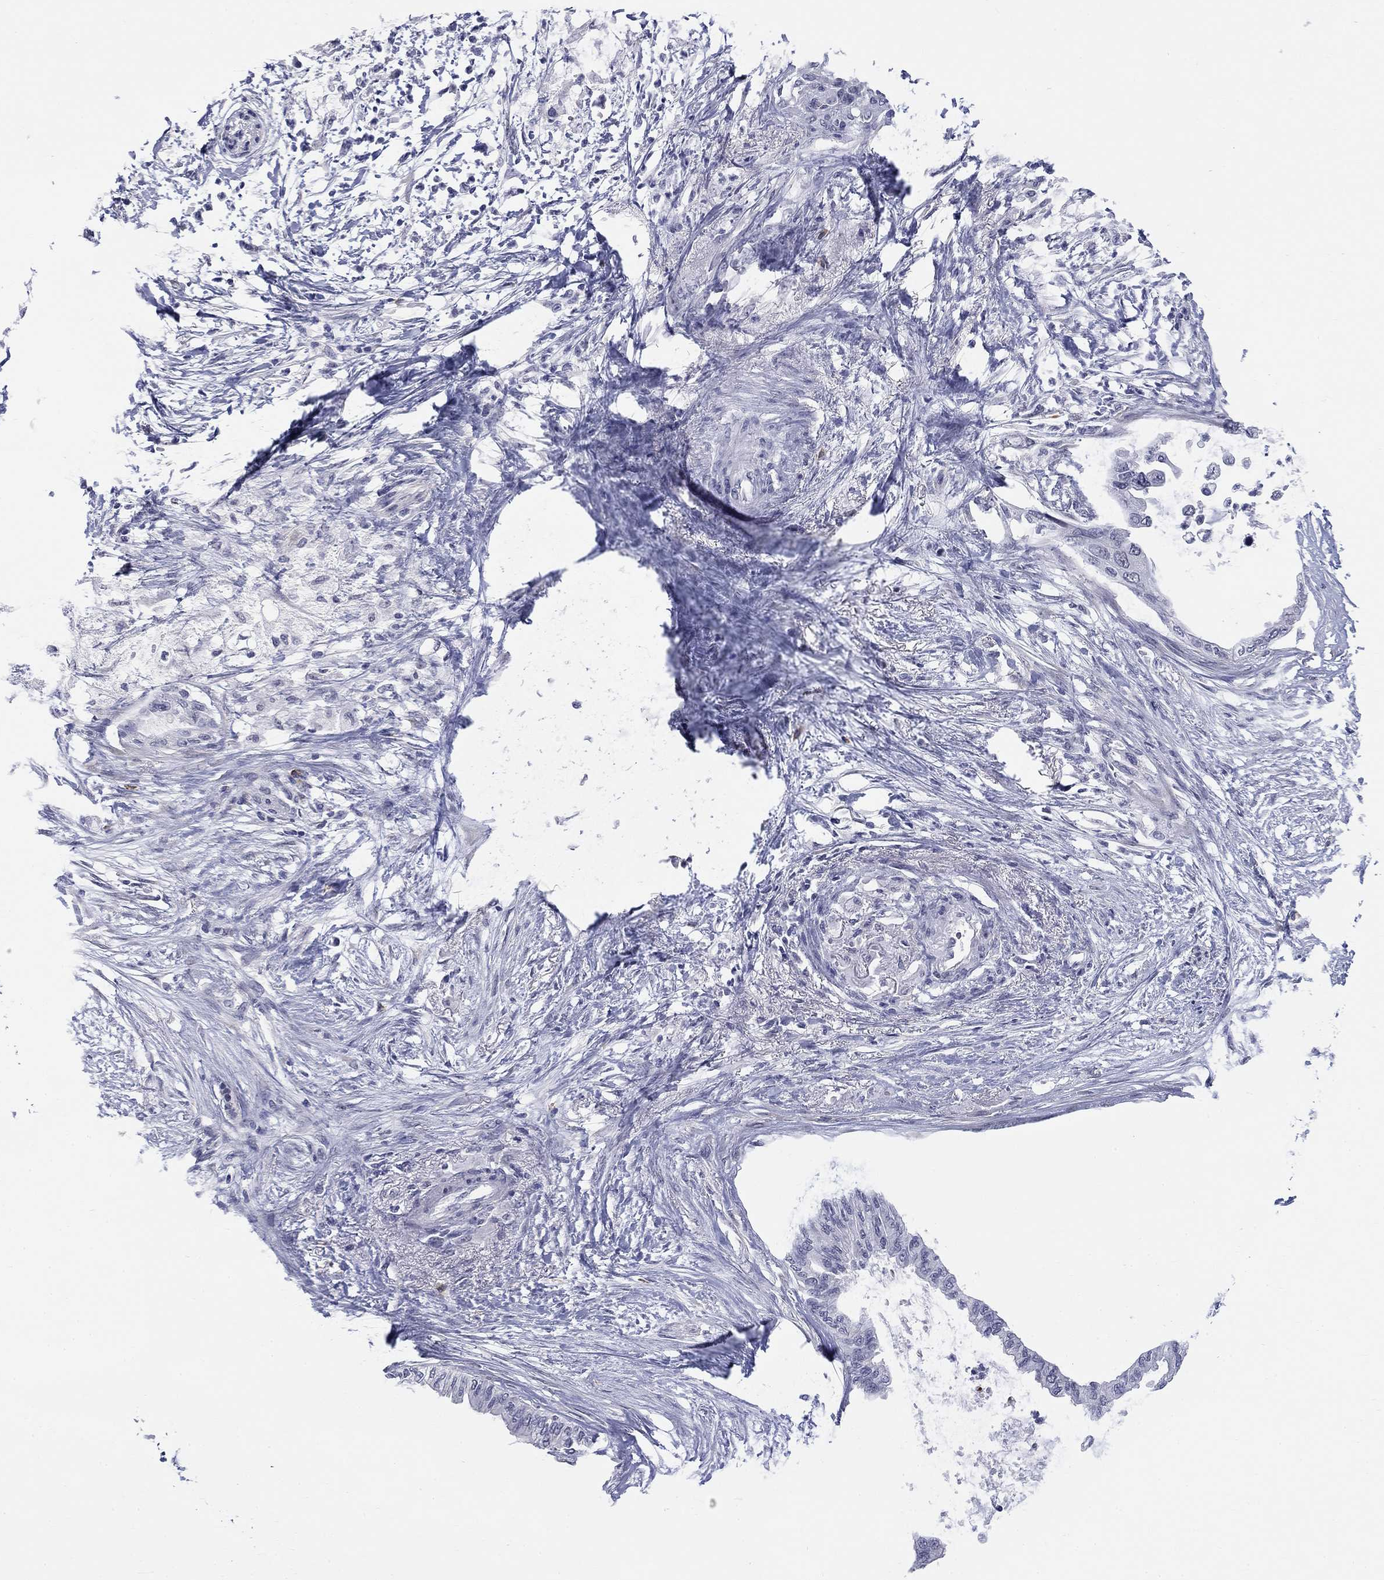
{"staining": {"intensity": "negative", "quantity": "none", "location": "none"}, "tissue": "pancreatic cancer", "cell_type": "Tumor cells", "image_type": "cancer", "snomed": [{"axis": "morphology", "description": "Normal tissue, NOS"}, {"axis": "morphology", "description": "Adenocarcinoma, NOS"}, {"axis": "topography", "description": "Pancreas"}, {"axis": "topography", "description": "Duodenum"}], "caption": "This is a image of immunohistochemistry staining of pancreatic cancer, which shows no staining in tumor cells.", "gene": "ECEL1", "patient": {"sex": "female", "age": 60}}